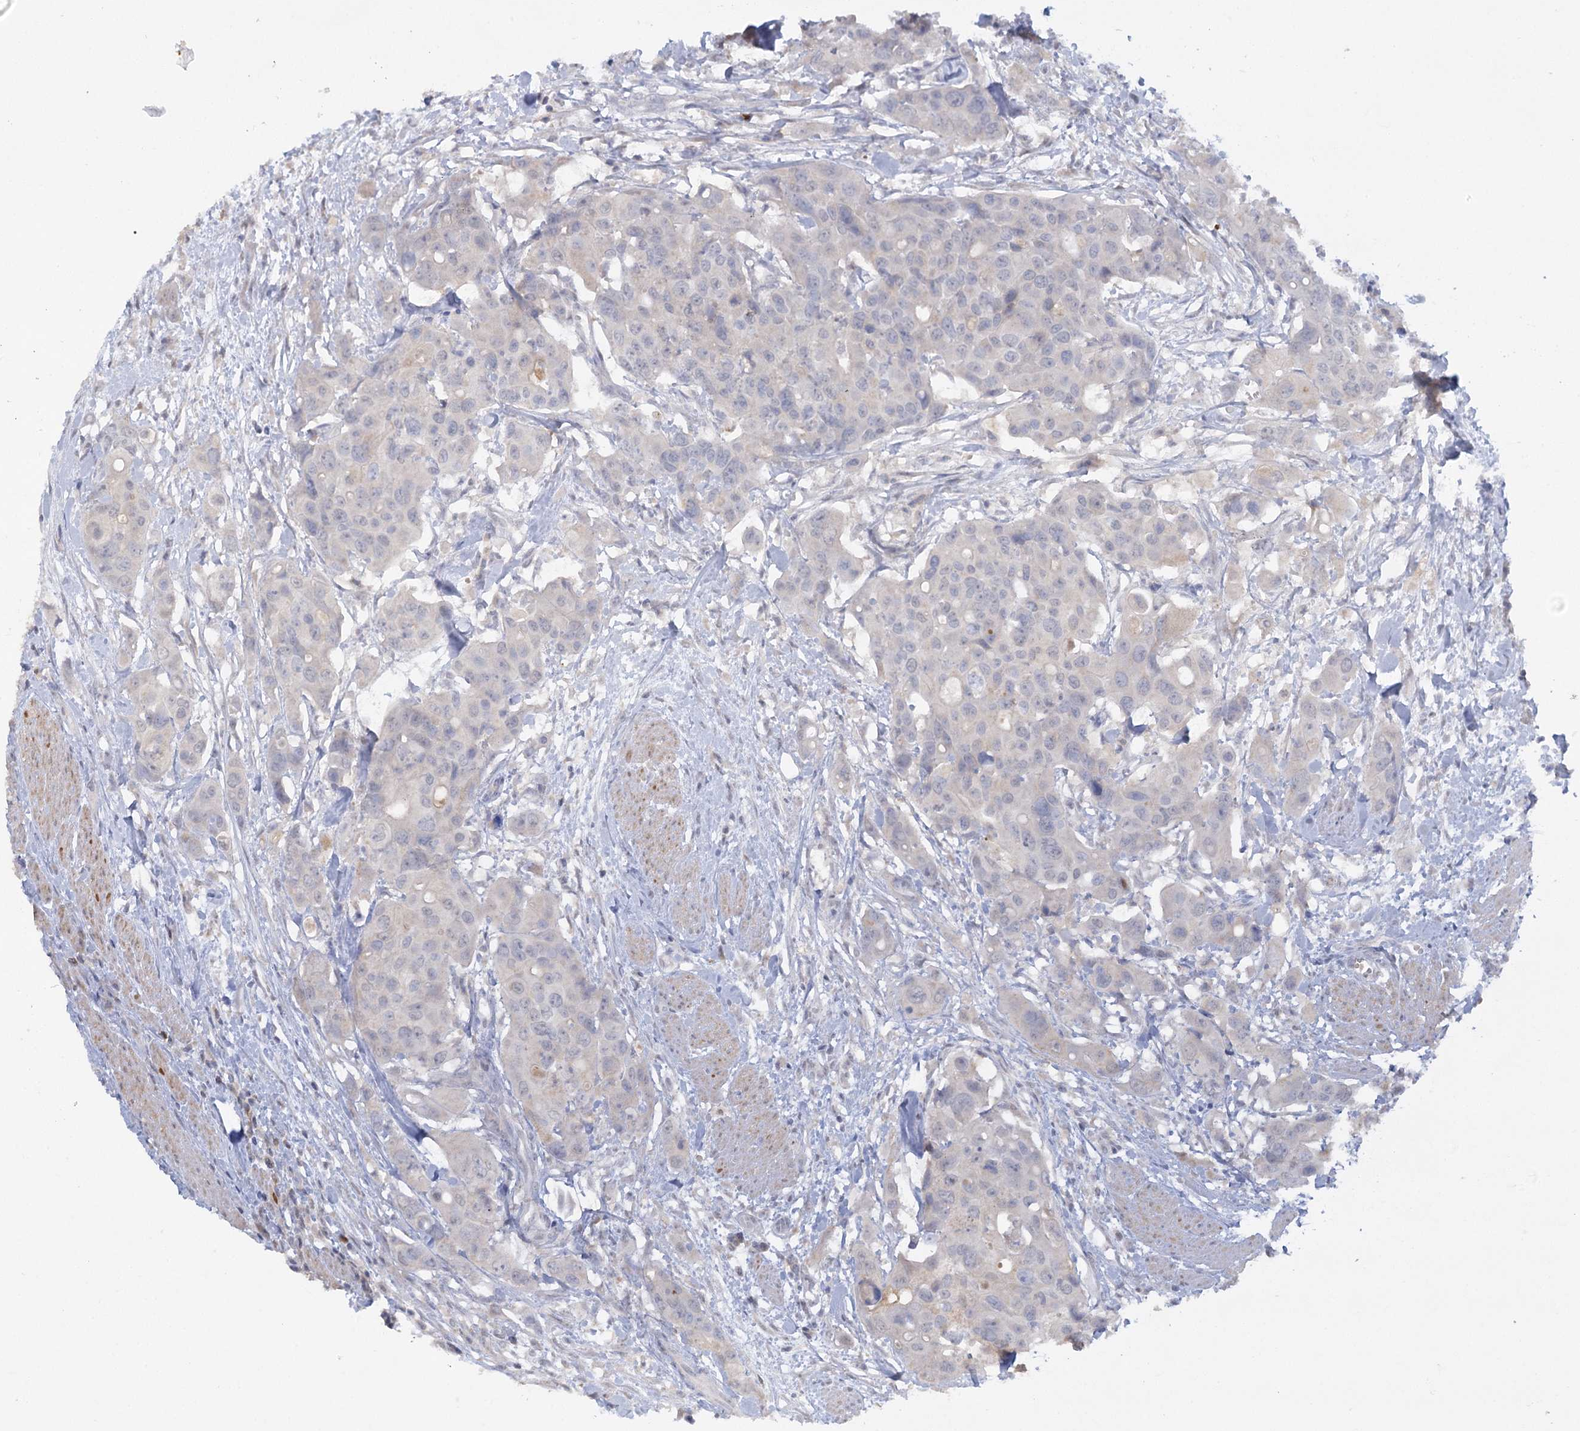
{"staining": {"intensity": "negative", "quantity": "none", "location": "none"}, "tissue": "colorectal cancer", "cell_type": "Tumor cells", "image_type": "cancer", "snomed": [{"axis": "morphology", "description": "Adenocarcinoma, NOS"}, {"axis": "topography", "description": "Colon"}], "caption": "The immunohistochemistry (IHC) image has no significant staining in tumor cells of colorectal cancer tissue.", "gene": "TRAF3IP1", "patient": {"sex": "male", "age": 77}}